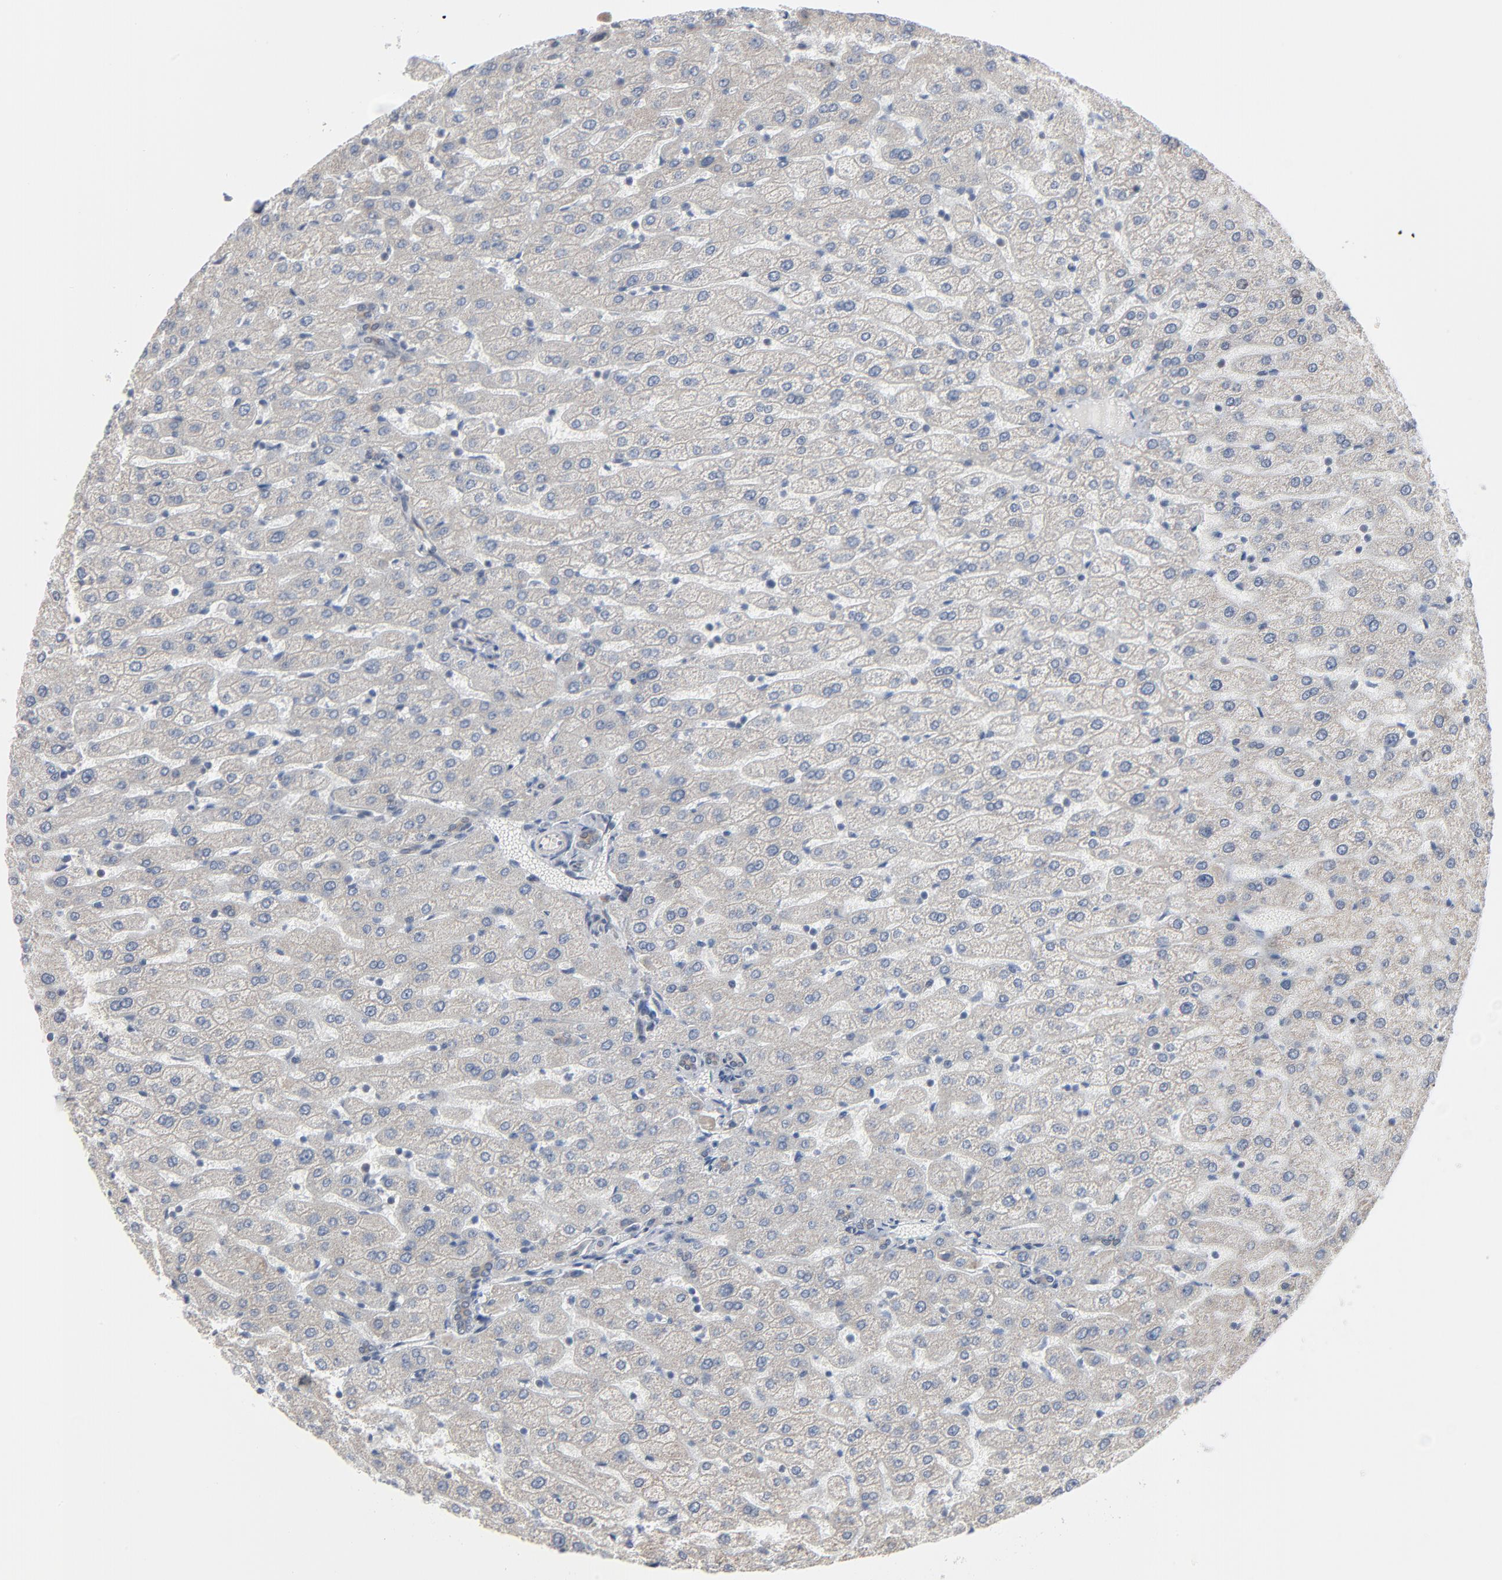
{"staining": {"intensity": "moderate", "quantity": ">75%", "location": "cytoplasmic/membranous"}, "tissue": "liver", "cell_type": "Cholangiocytes", "image_type": "normal", "snomed": [{"axis": "morphology", "description": "Normal tissue, NOS"}, {"axis": "morphology", "description": "Fibrosis, NOS"}, {"axis": "topography", "description": "Liver"}], "caption": "High-power microscopy captured an immunohistochemistry histopathology image of unremarkable liver, revealing moderate cytoplasmic/membranous expression in approximately >75% of cholangiocytes.", "gene": "ITPR3", "patient": {"sex": "female", "age": 29}}